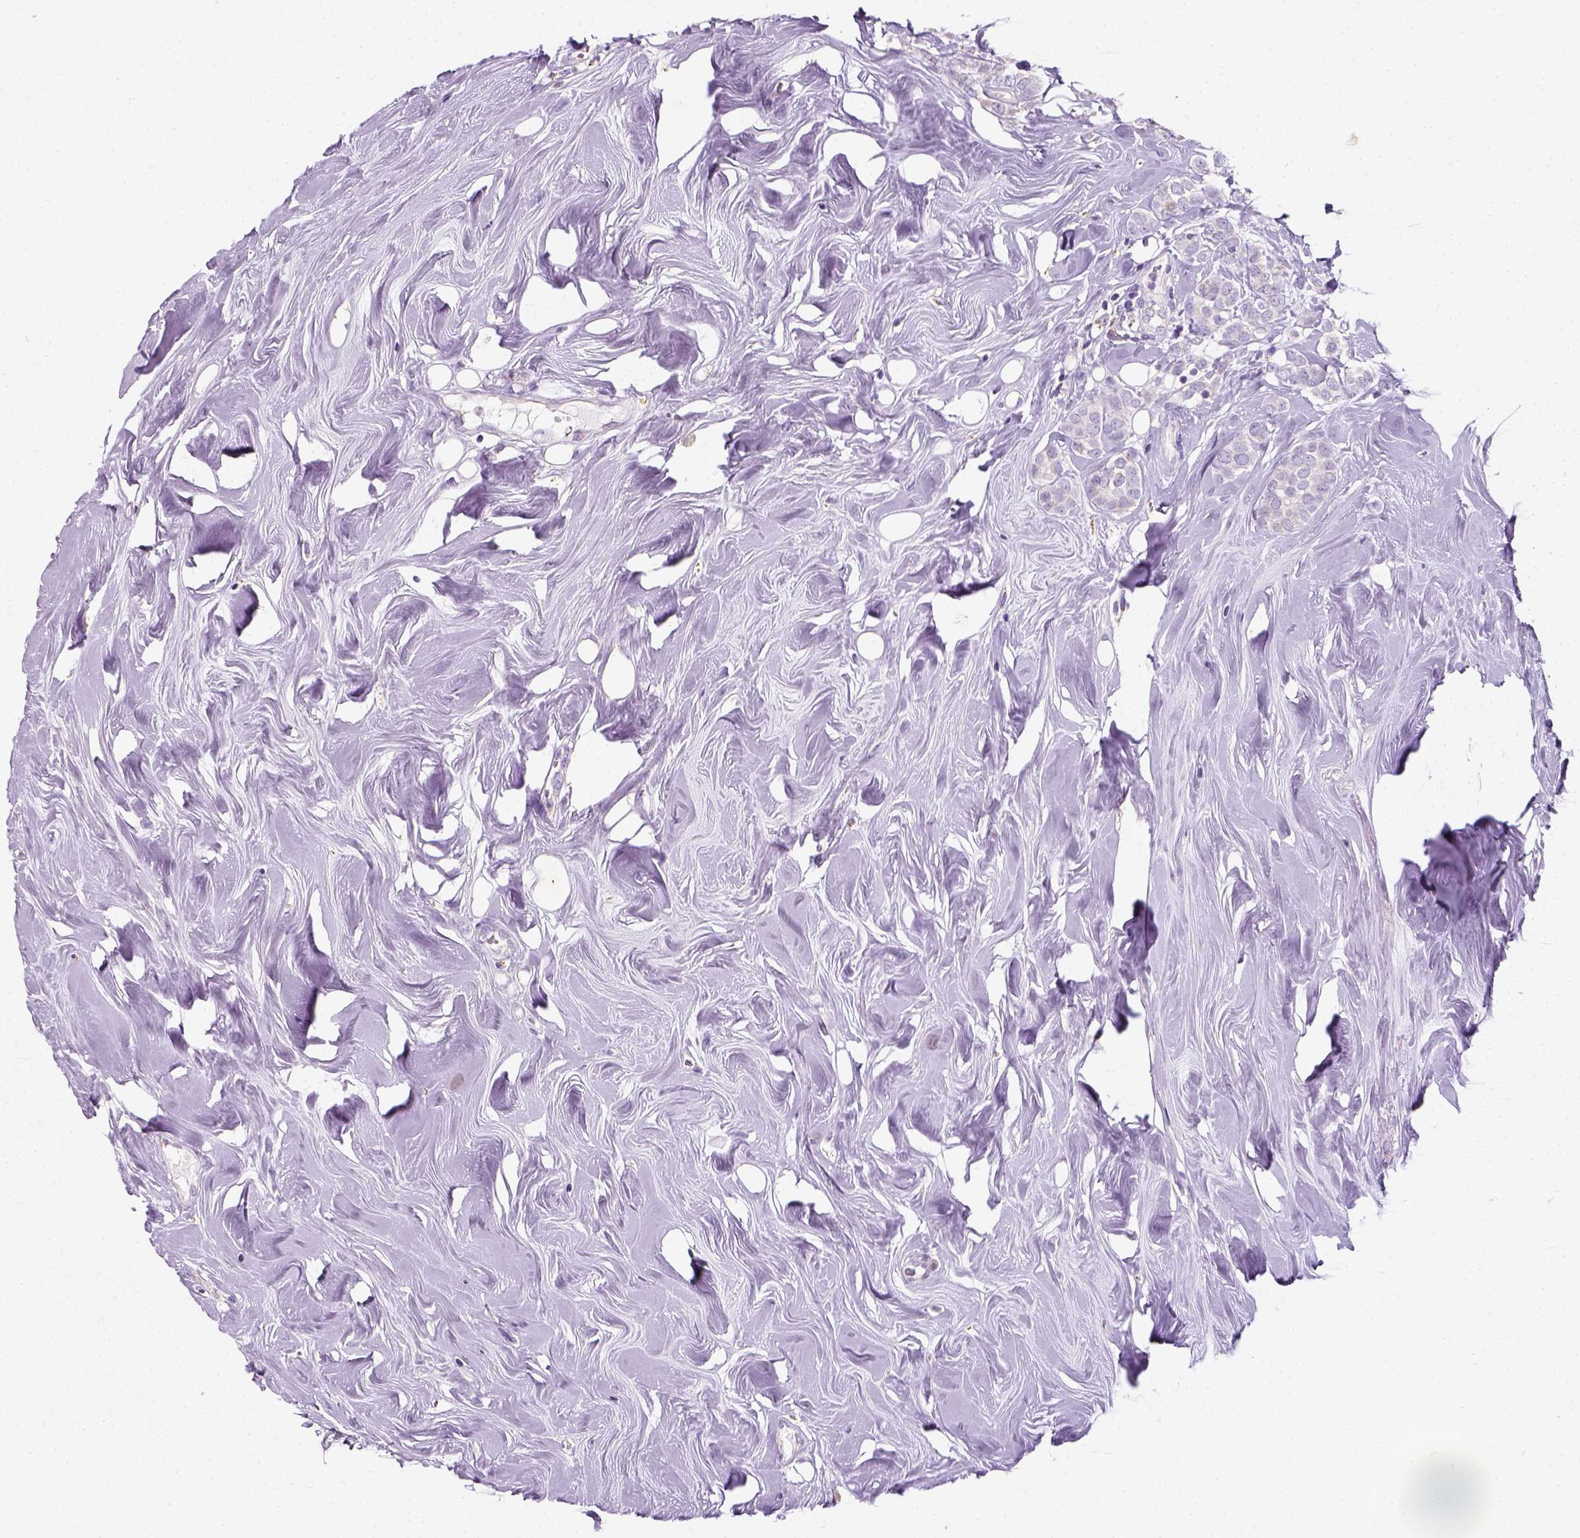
{"staining": {"intensity": "negative", "quantity": "none", "location": "none"}, "tissue": "breast cancer", "cell_type": "Tumor cells", "image_type": "cancer", "snomed": [{"axis": "morphology", "description": "Lobular carcinoma"}, {"axis": "topography", "description": "Breast"}], "caption": "Human breast lobular carcinoma stained for a protein using IHC shows no staining in tumor cells.", "gene": "CHODL", "patient": {"sex": "female", "age": 49}}